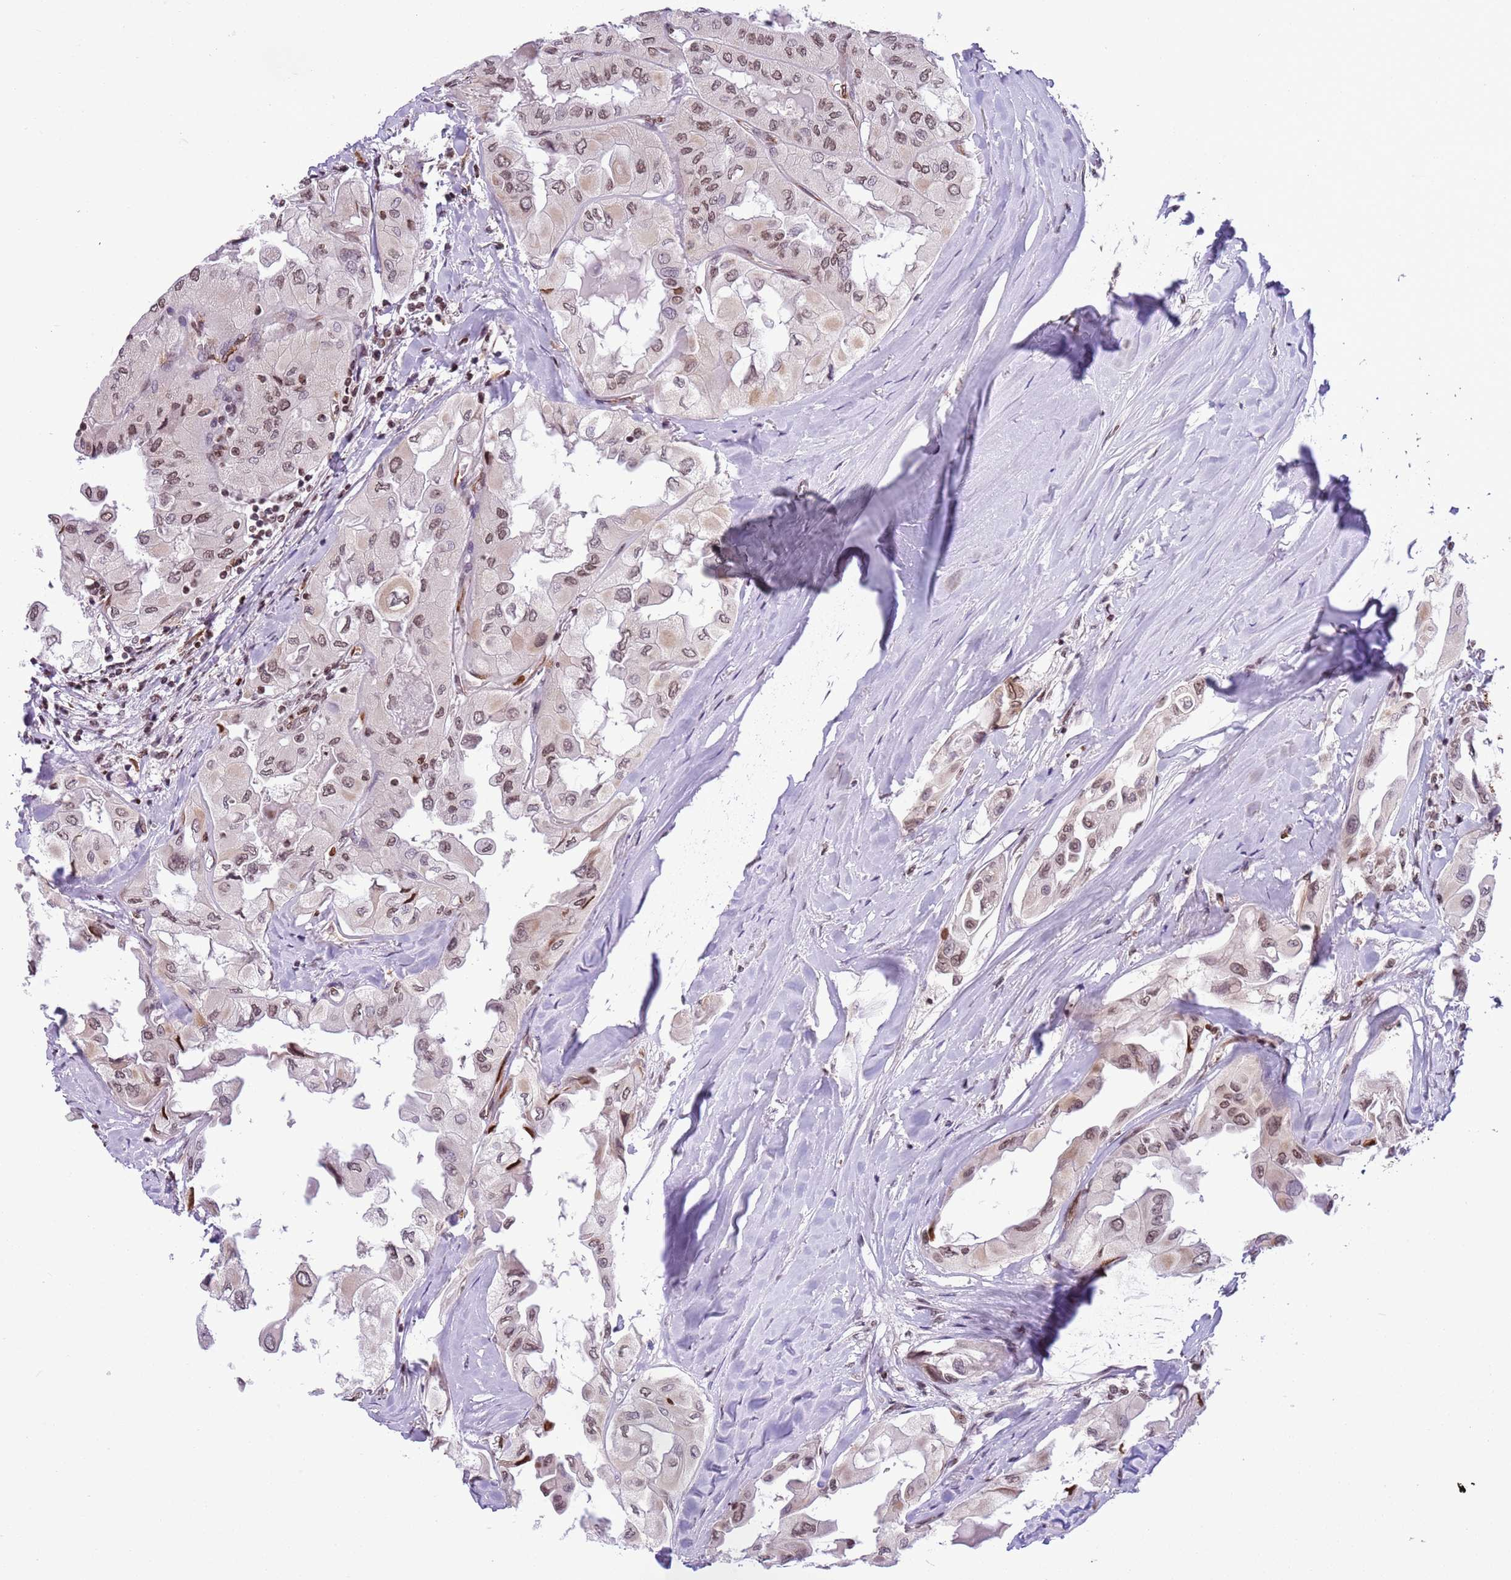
{"staining": {"intensity": "moderate", "quantity": ">75%", "location": "nuclear"}, "tissue": "thyroid cancer", "cell_type": "Tumor cells", "image_type": "cancer", "snomed": [{"axis": "morphology", "description": "Normal tissue, NOS"}, {"axis": "morphology", "description": "Papillary adenocarcinoma, NOS"}, {"axis": "topography", "description": "Thyroid gland"}], "caption": "Protein expression analysis of papillary adenocarcinoma (thyroid) exhibits moderate nuclear staining in about >75% of tumor cells.", "gene": "NRIP1", "patient": {"sex": "female", "age": 59}}